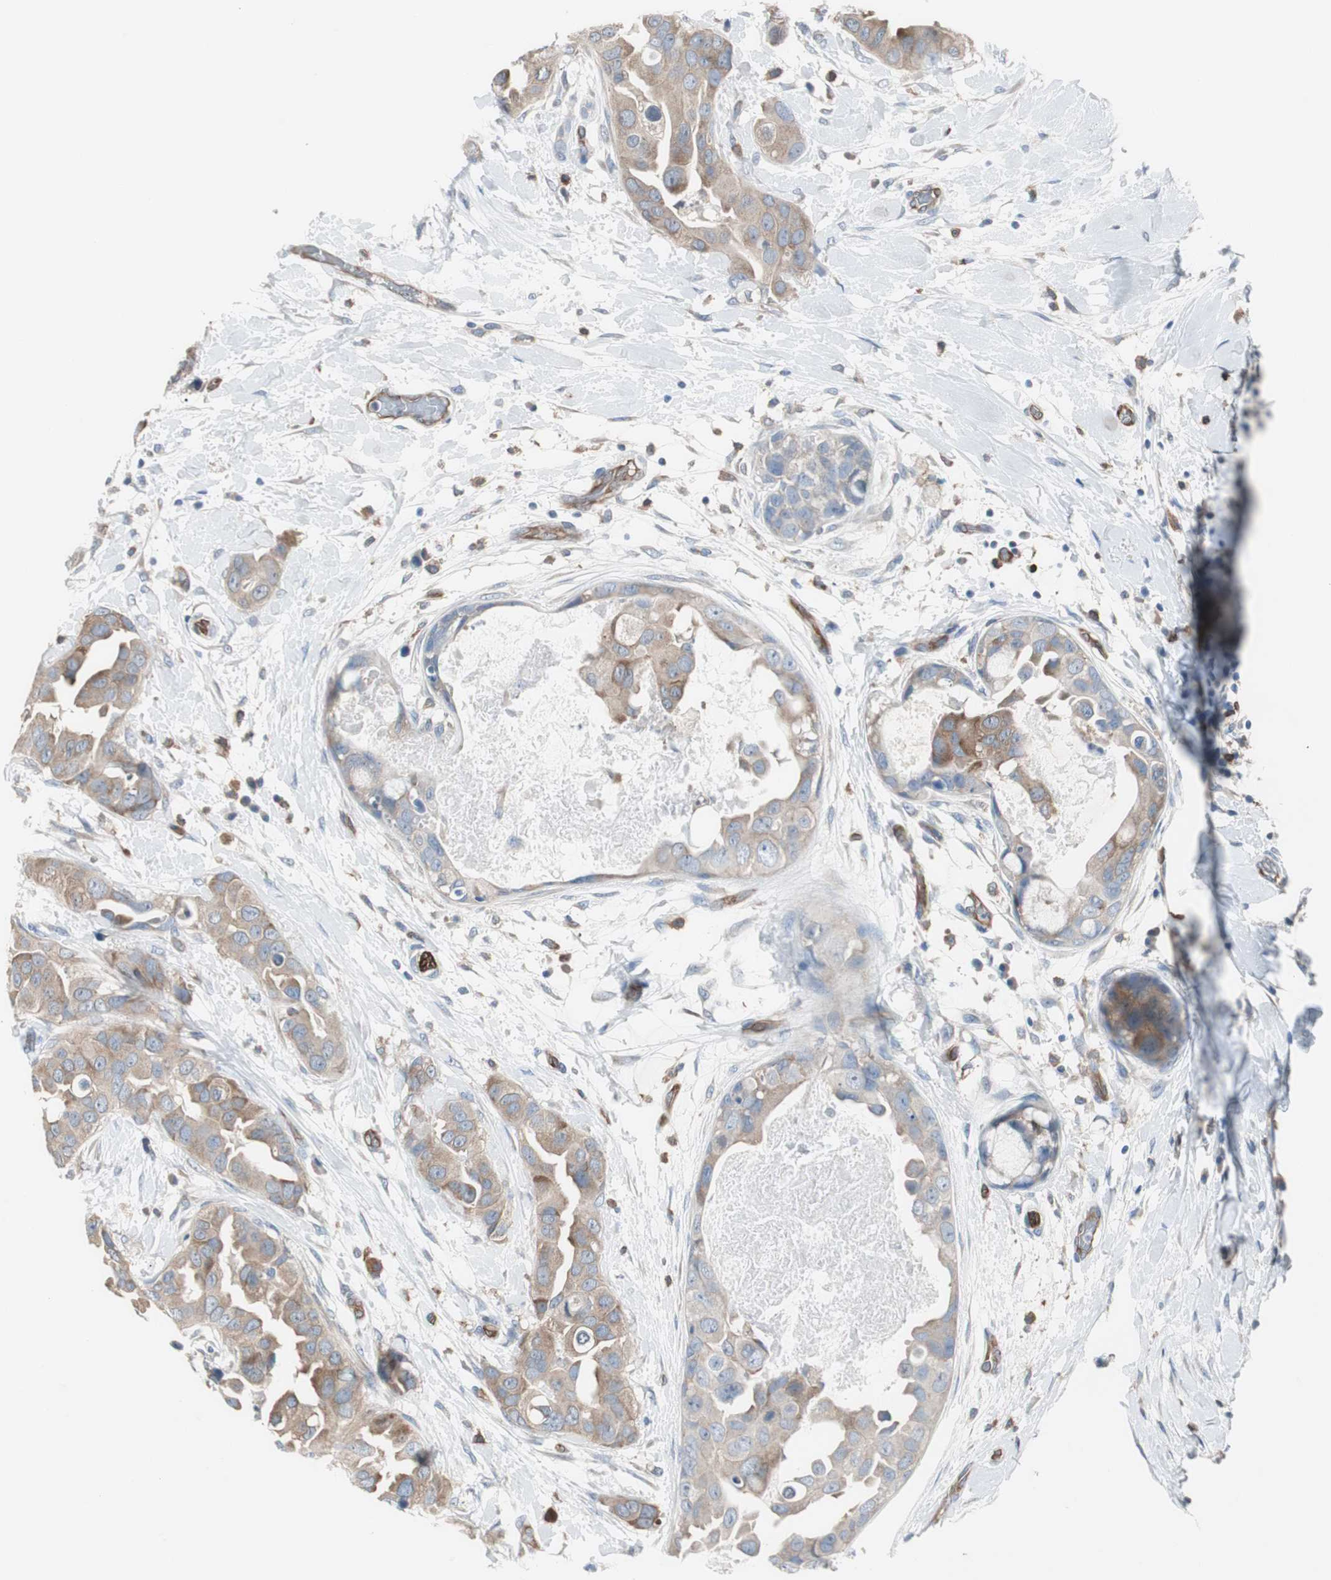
{"staining": {"intensity": "moderate", "quantity": ">75%", "location": "cytoplasmic/membranous"}, "tissue": "breast cancer", "cell_type": "Tumor cells", "image_type": "cancer", "snomed": [{"axis": "morphology", "description": "Duct carcinoma"}, {"axis": "topography", "description": "Breast"}], "caption": "The photomicrograph shows a brown stain indicating the presence of a protein in the cytoplasmic/membranous of tumor cells in breast cancer. (DAB (3,3'-diaminobenzidine) = brown stain, brightfield microscopy at high magnification).", "gene": "SWAP70", "patient": {"sex": "female", "age": 40}}